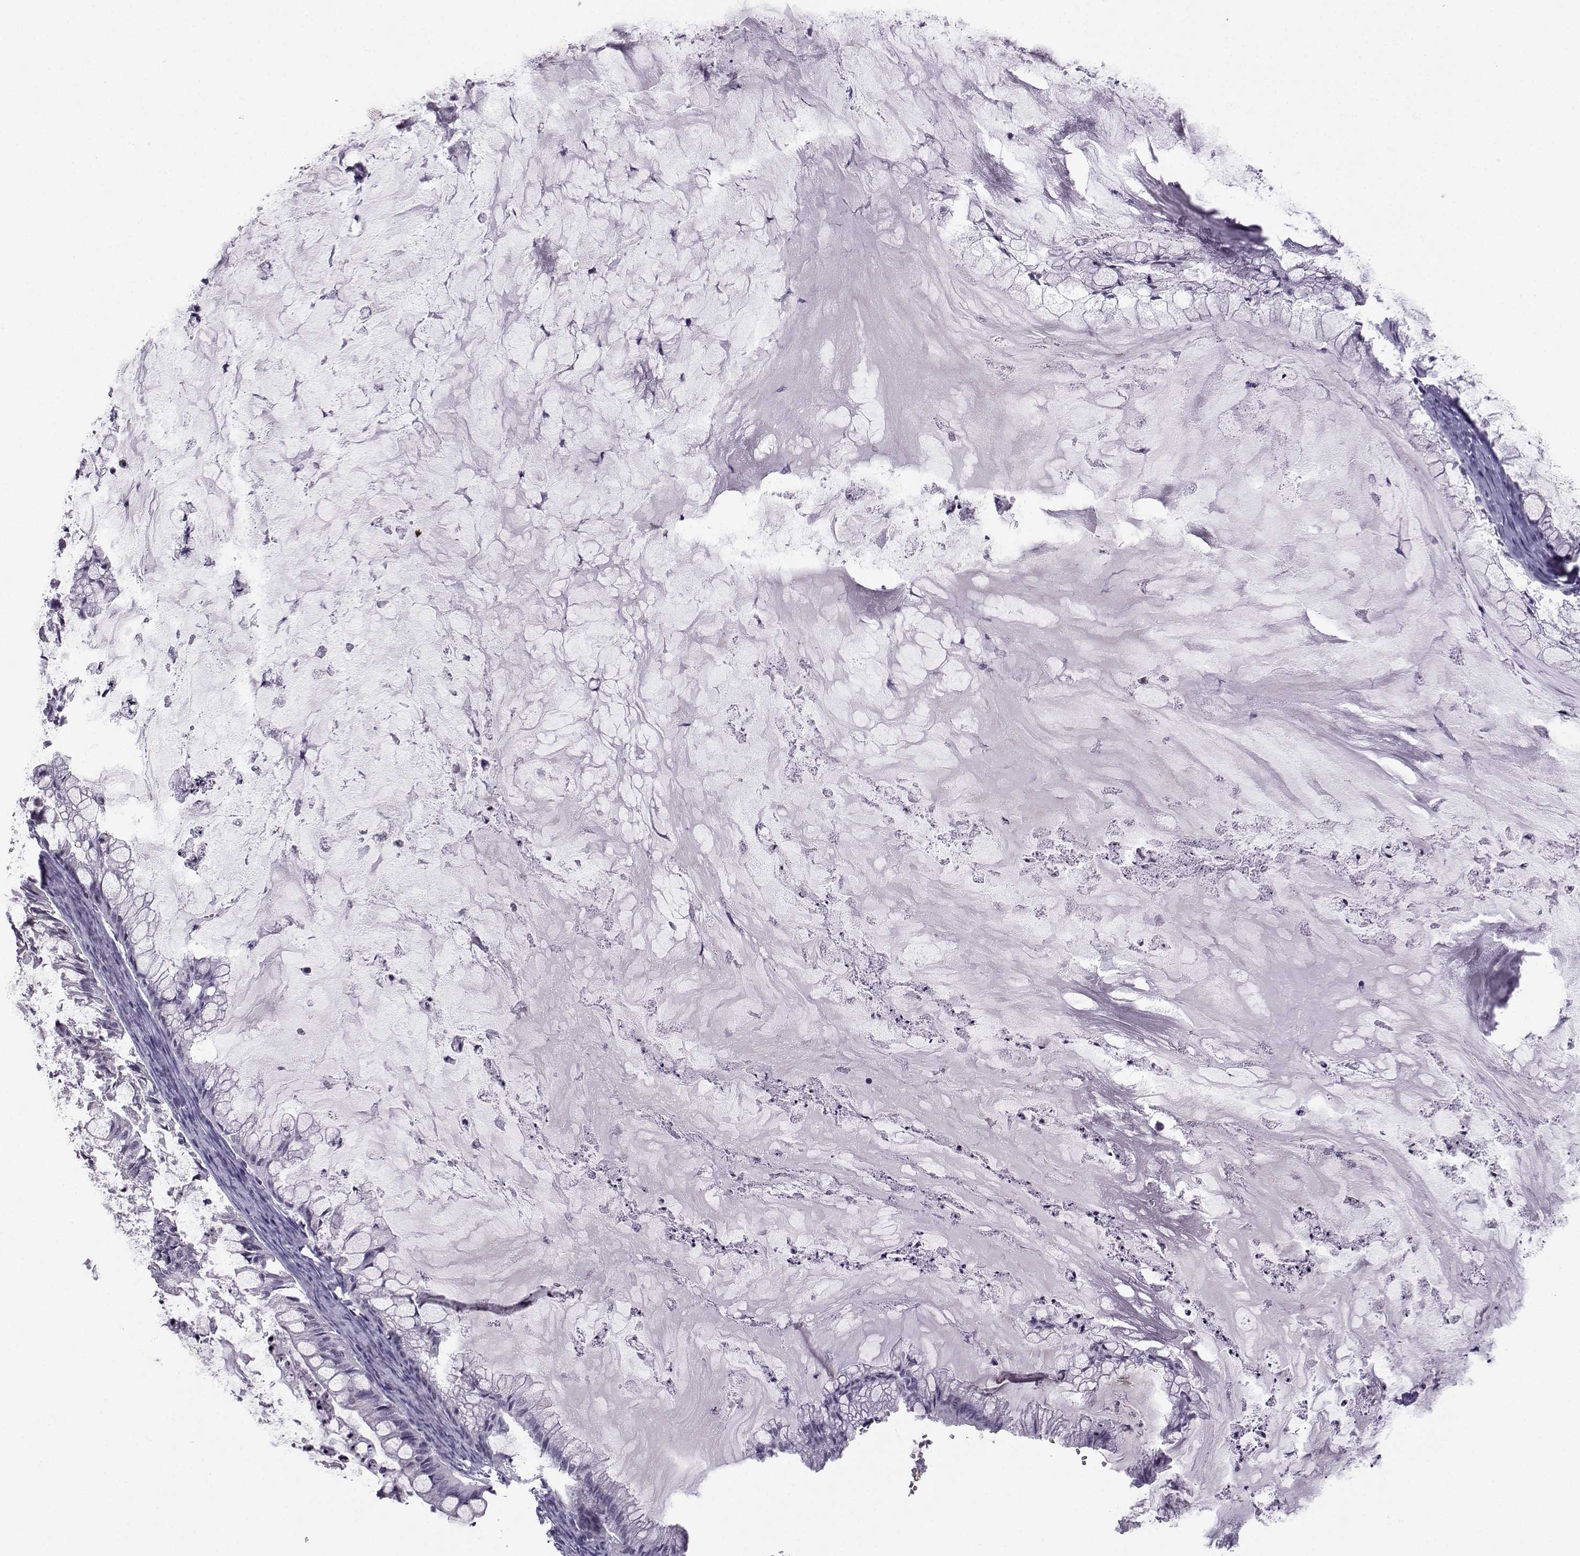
{"staining": {"intensity": "negative", "quantity": "none", "location": "none"}, "tissue": "ovarian cancer", "cell_type": "Tumor cells", "image_type": "cancer", "snomed": [{"axis": "morphology", "description": "Cystadenocarcinoma, mucinous, NOS"}, {"axis": "topography", "description": "Ovary"}], "caption": "Tumor cells are negative for brown protein staining in mucinous cystadenocarcinoma (ovarian).", "gene": "LHX1", "patient": {"sex": "female", "age": 57}}